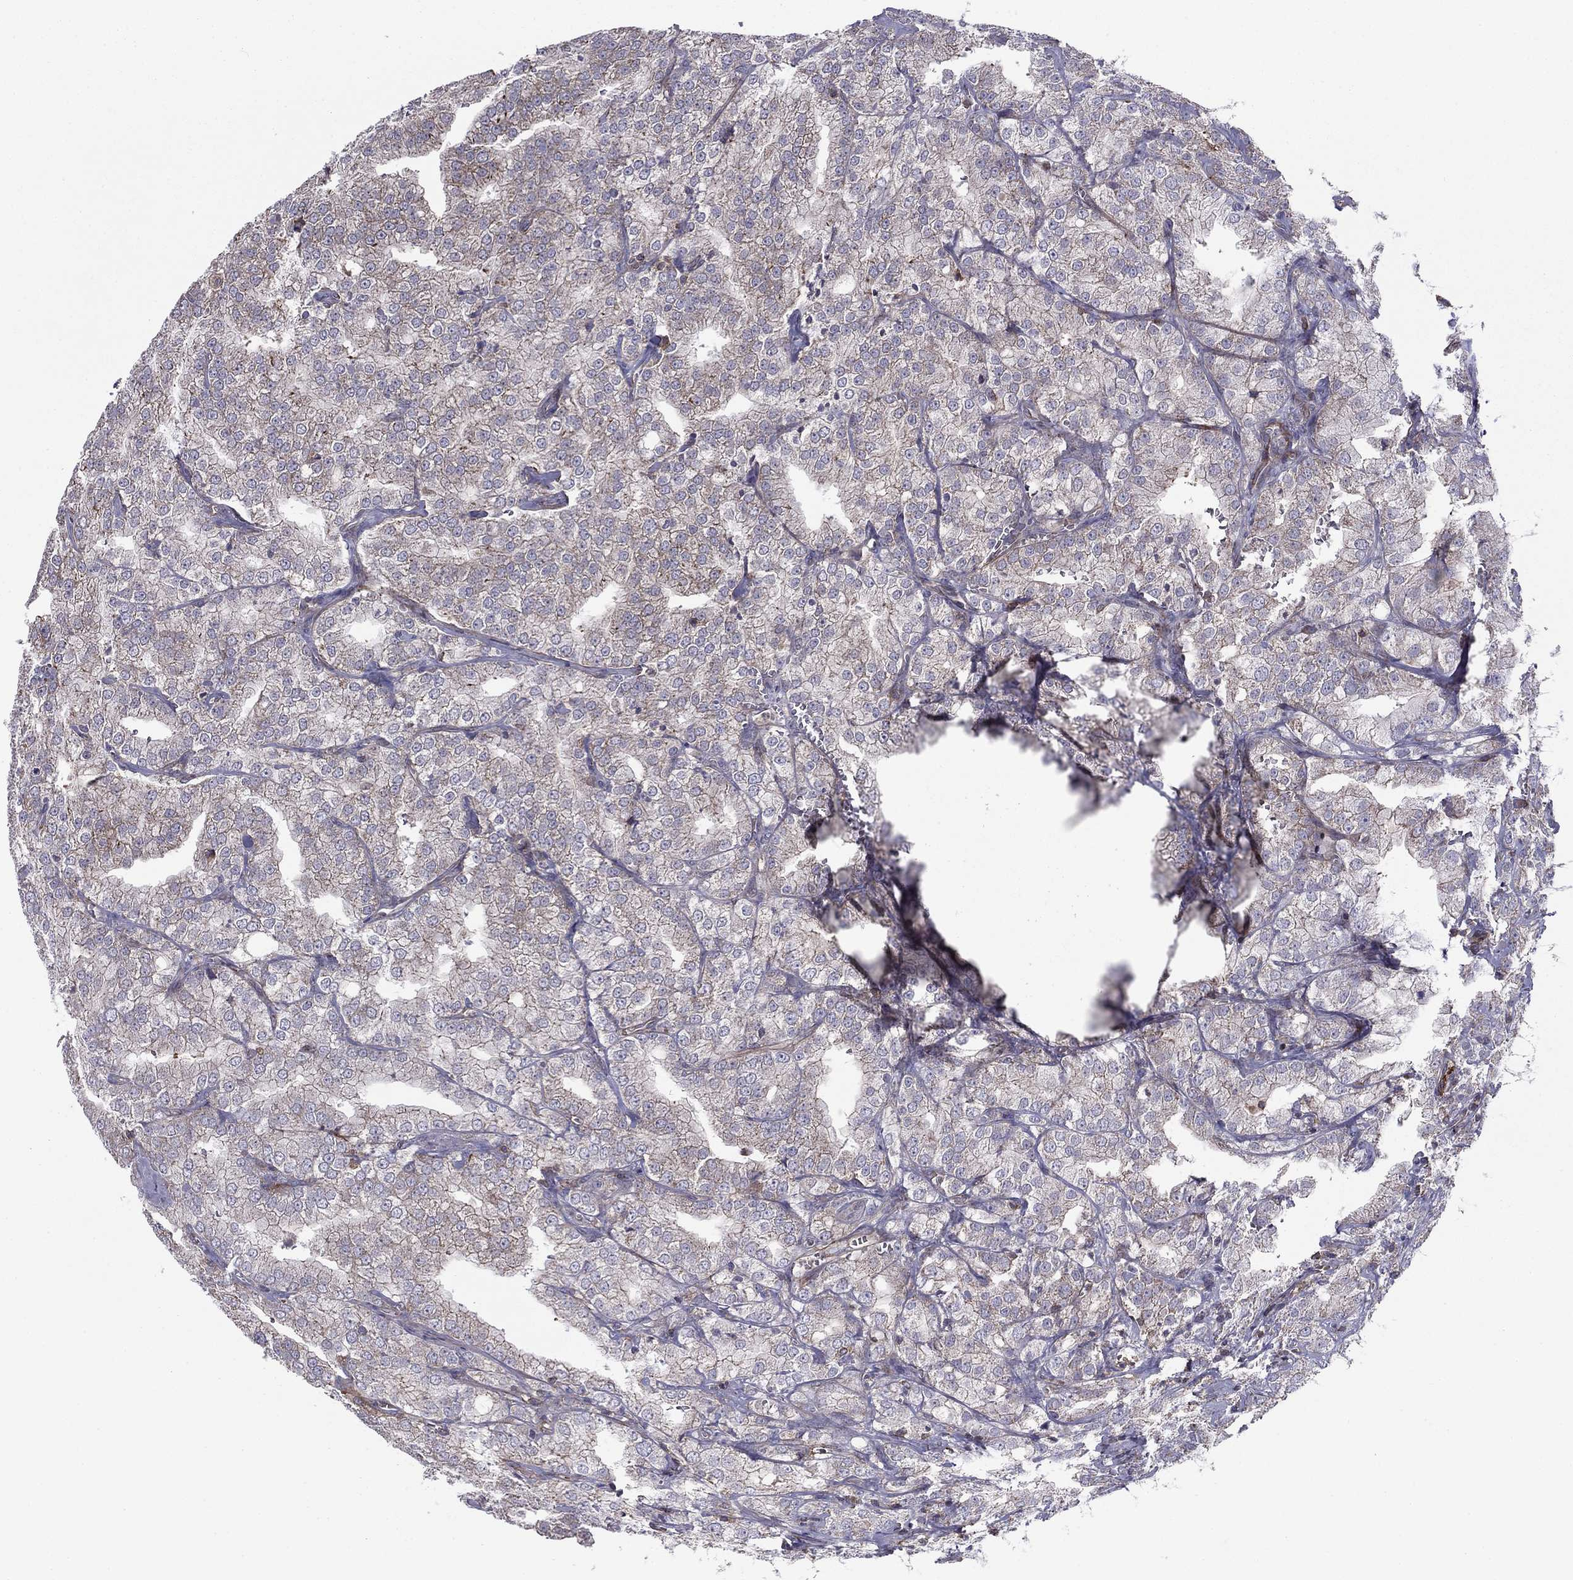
{"staining": {"intensity": "negative", "quantity": "none", "location": "none"}, "tissue": "prostate cancer", "cell_type": "Tumor cells", "image_type": "cancer", "snomed": [{"axis": "morphology", "description": "Adenocarcinoma, NOS"}, {"axis": "topography", "description": "Prostate"}], "caption": "Micrograph shows no protein expression in tumor cells of prostate cancer tissue.", "gene": "ALG6", "patient": {"sex": "male", "age": 70}}